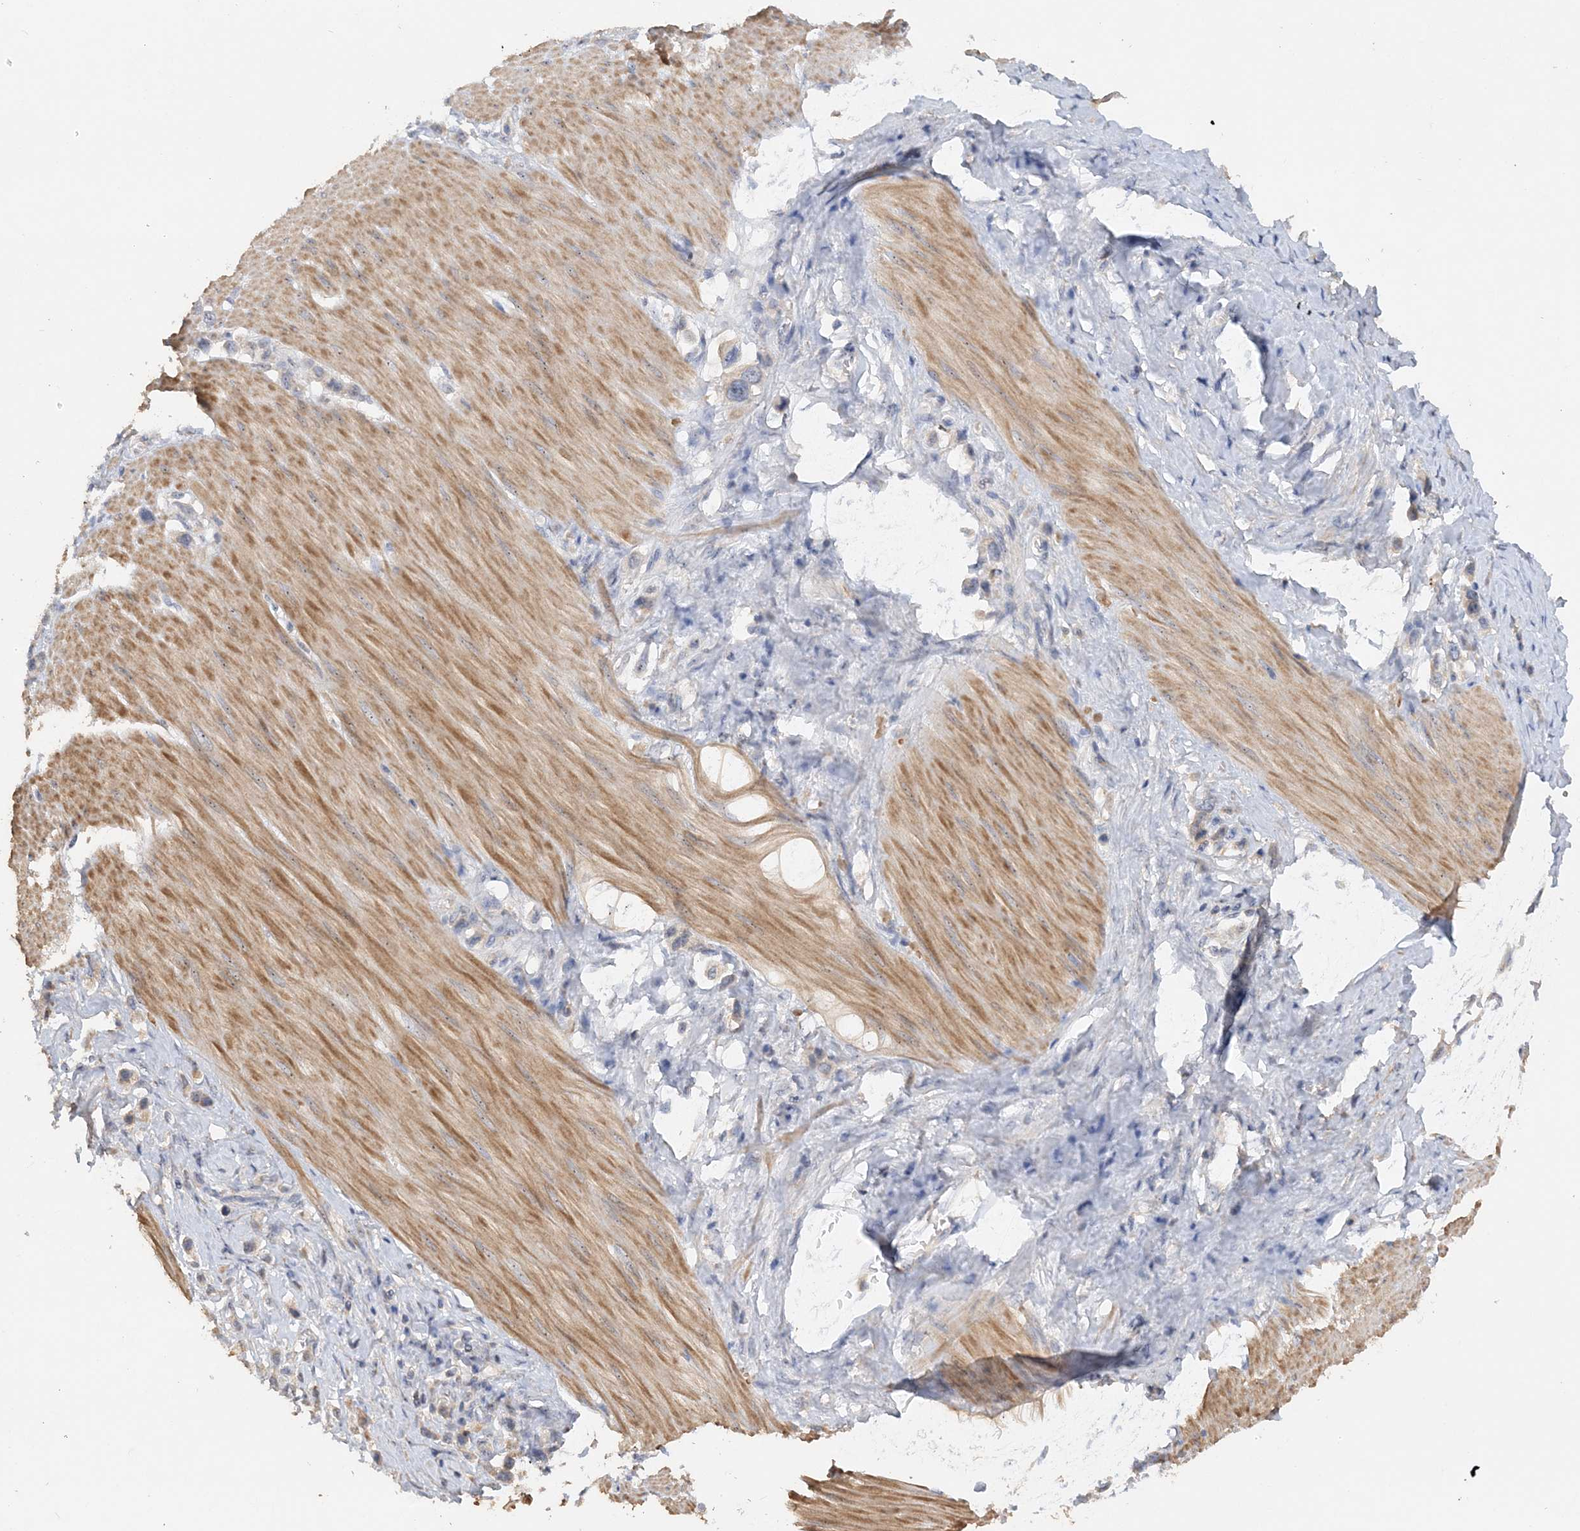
{"staining": {"intensity": "weak", "quantity": "<25%", "location": "cytoplasmic/membranous"}, "tissue": "stomach cancer", "cell_type": "Tumor cells", "image_type": "cancer", "snomed": [{"axis": "morphology", "description": "Adenocarcinoma, NOS"}, {"axis": "topography", "description": "Stomach"}], "caption": "There is no significant positivity in tumor cells of stomach cancer.", "gene": "GRINA", "patient": {"sex": "female", "age": 65}}